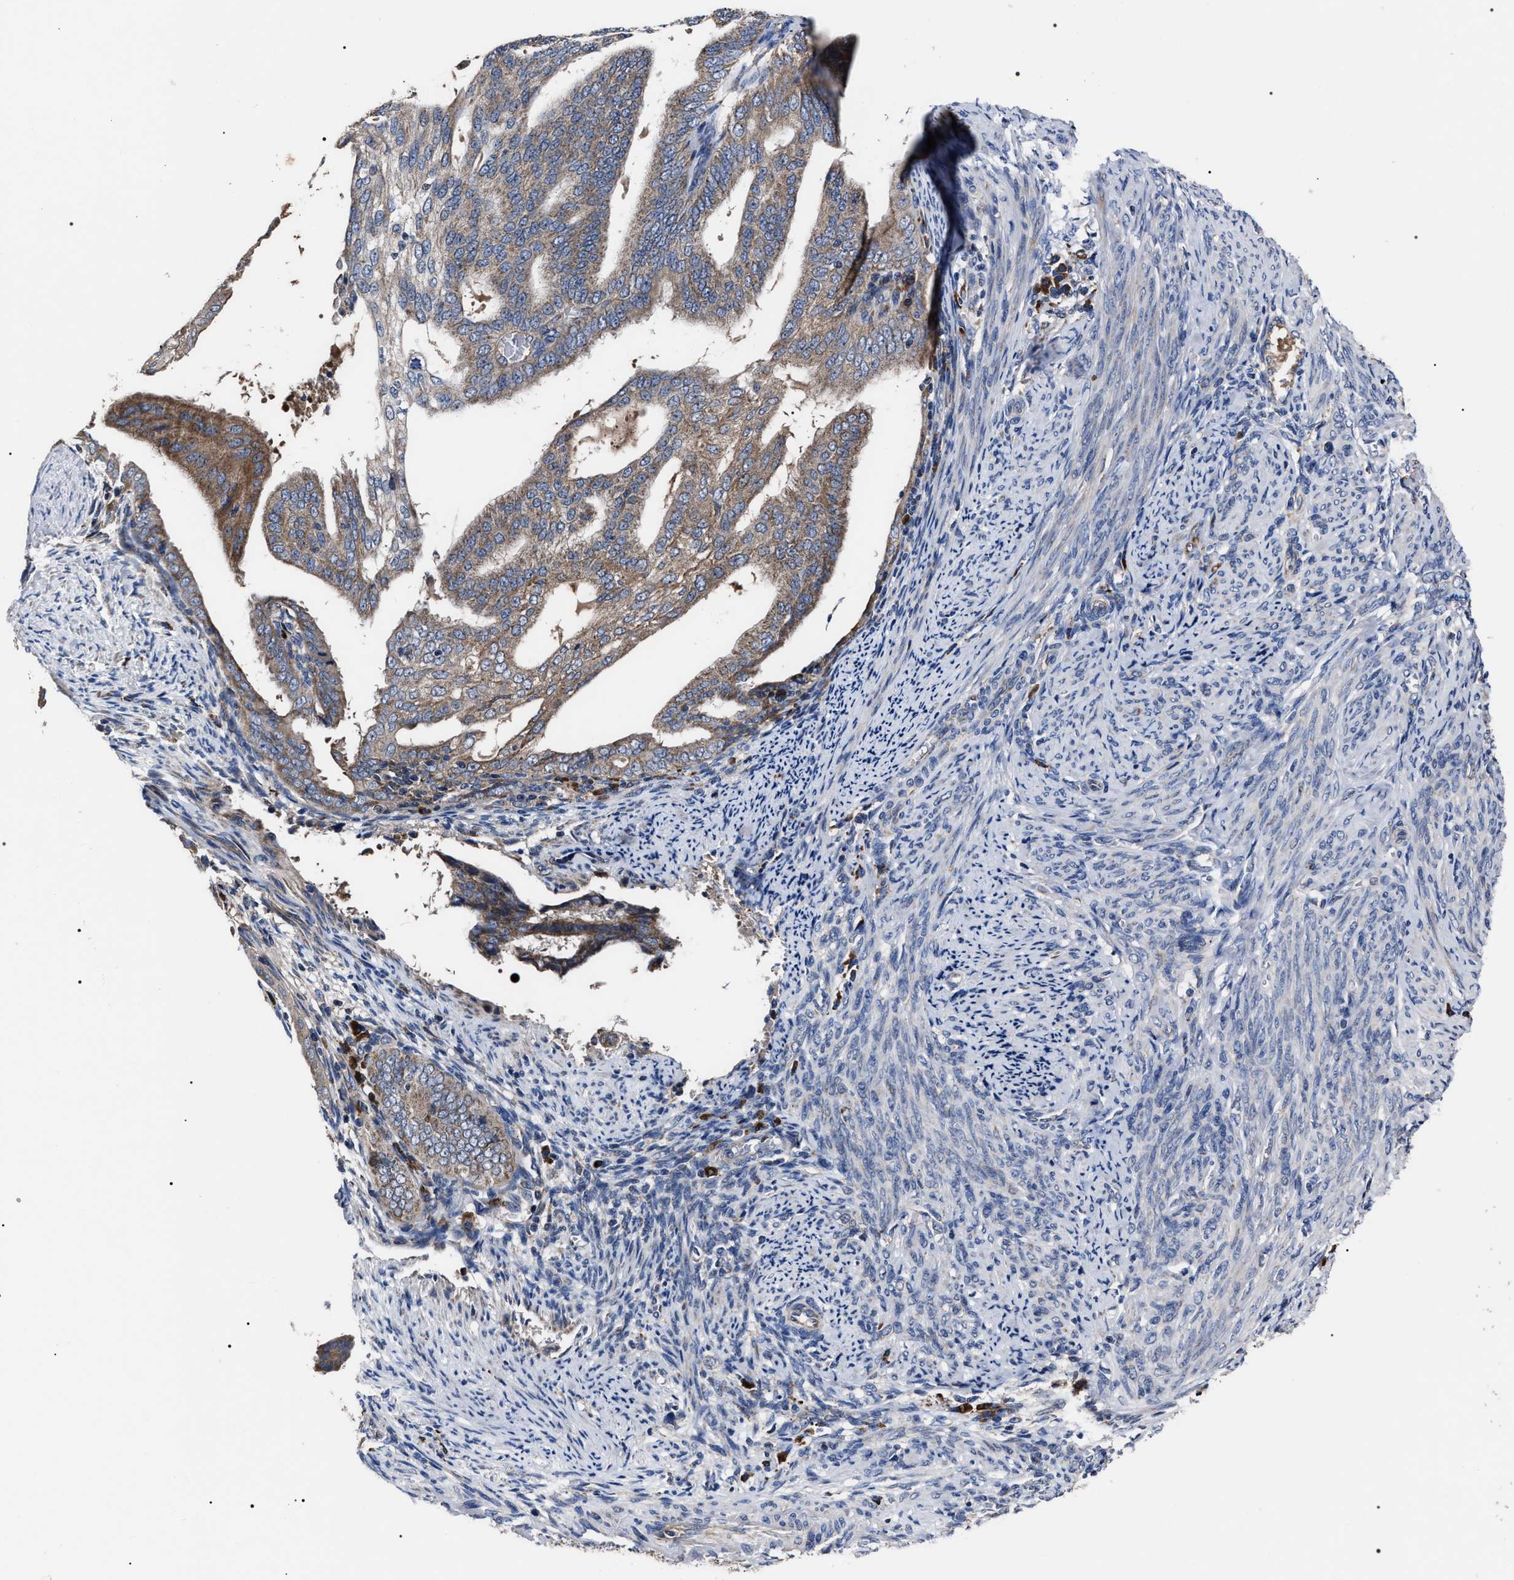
{"staining": {"intensity": "moderate", "quantity": ">75%", "location": "cytoplasmic/membranous"}, "tissue": "endometrial cancer", "cell_type": "Tumor cells", "image_type": "cancer", "snomed": [{"axis": "morphology", "description": "Adenocarcinoma, NOS"}, {"axis": "topography", "description": "Endometrium"}], "caption": "A high-resolution photomicrograph shows immunohistochemistry staining of endometrial adenocarcinoma, which reveals moderate cytoplasmic/membranous expression in about >75% of tumor cells. (IHC, brightfield microscopy, high magnification).", "gene": "MACC1", "patient": {"sex": "female", "age": 58}}